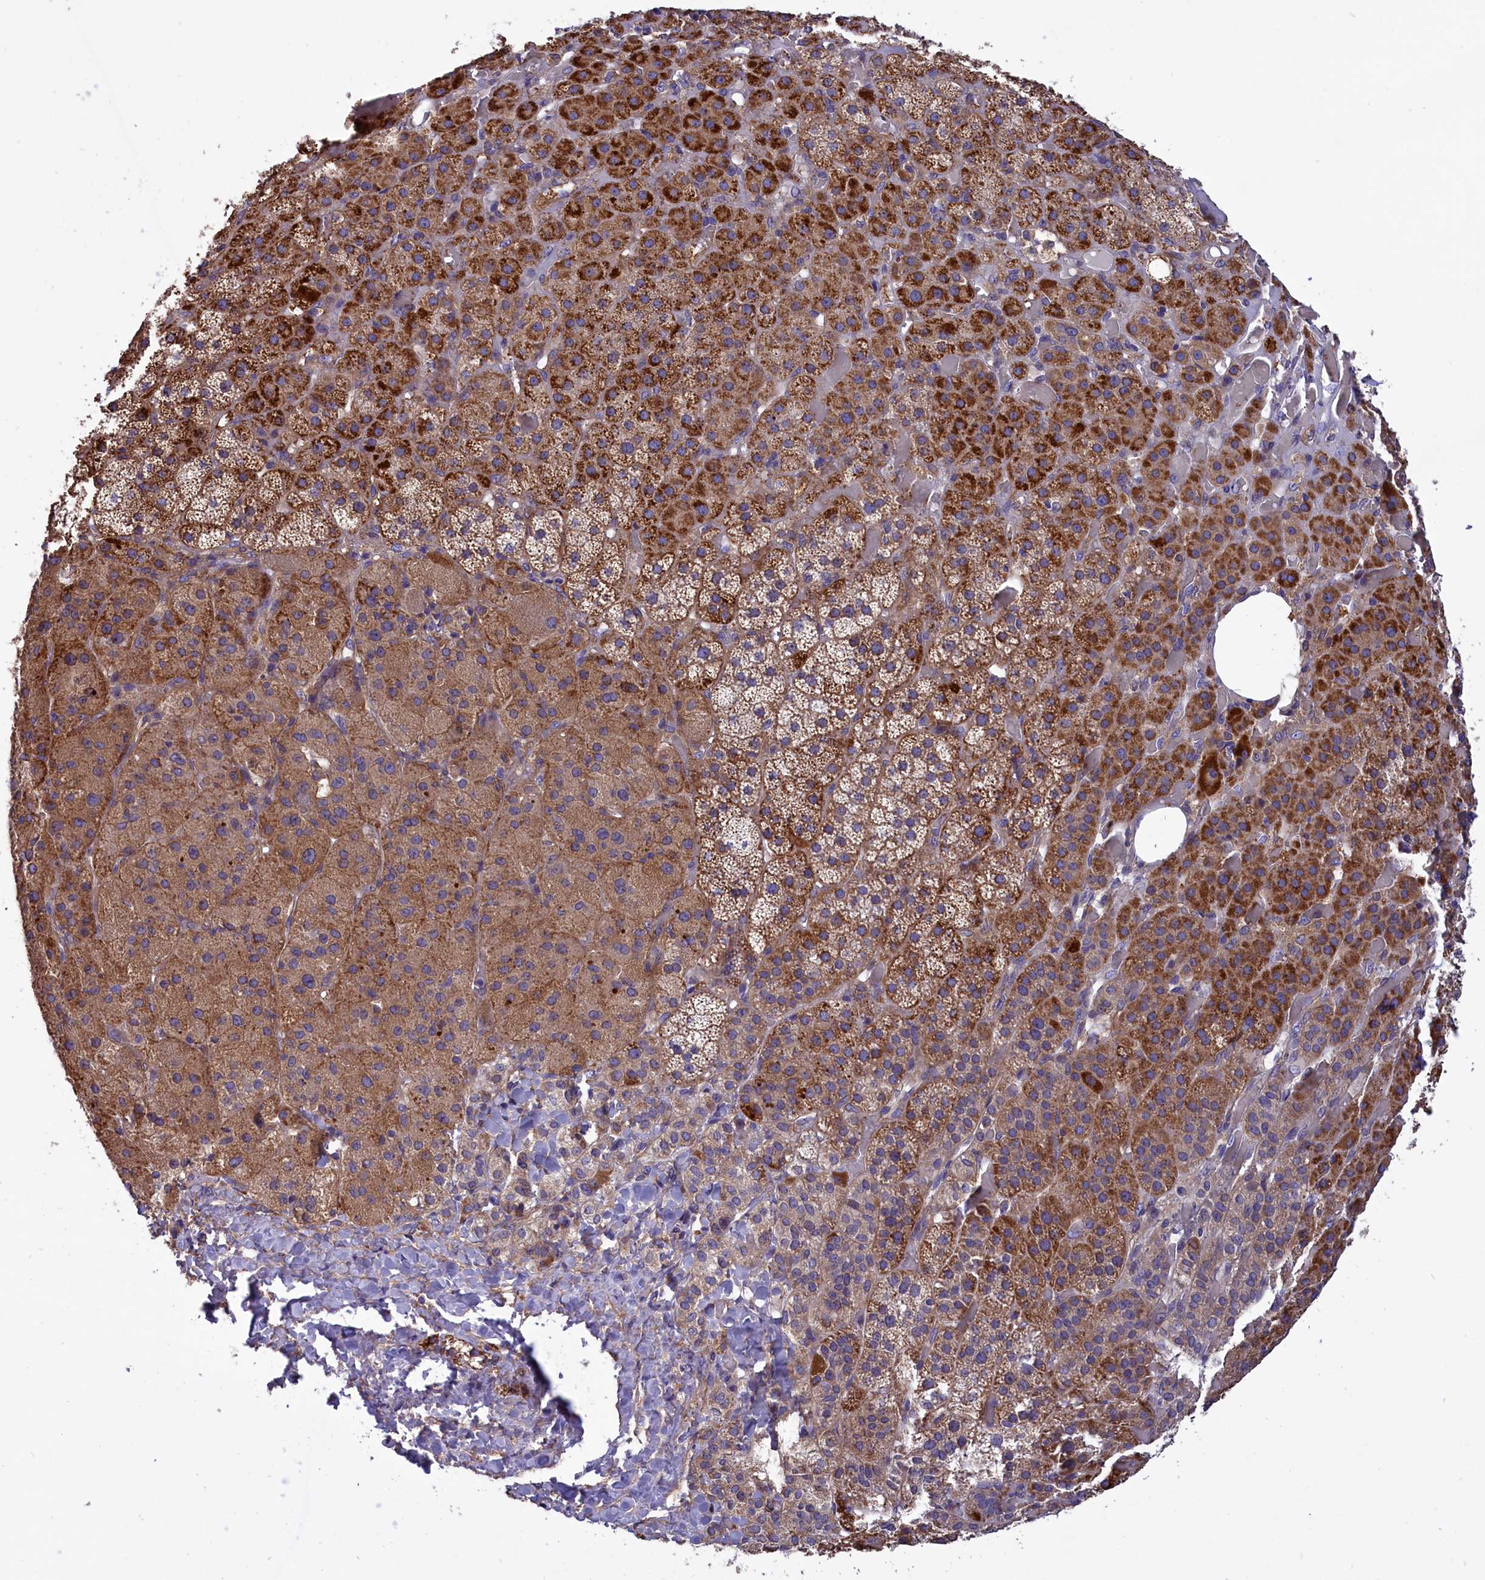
{"staining": {"intensity": "strong", "quantity": ">75%", "location": "cytoplasmic/membranous"}, "tissue": "adrenal gland", "cell_type": "Glandular cells", "image_type": "normal", "snomed": [{"axis": "morphology", "description": "Normal tissue, NOS"}, {"axis": "topography", "description": "Adrenal gland"}], "caption": "Normal adrenal gland displays strong cytoplasmic/membranous expression in approximately >75% of glandular cells.", "gene": "AMDHD2", "patient": {"sex": "male", "age": 57}}